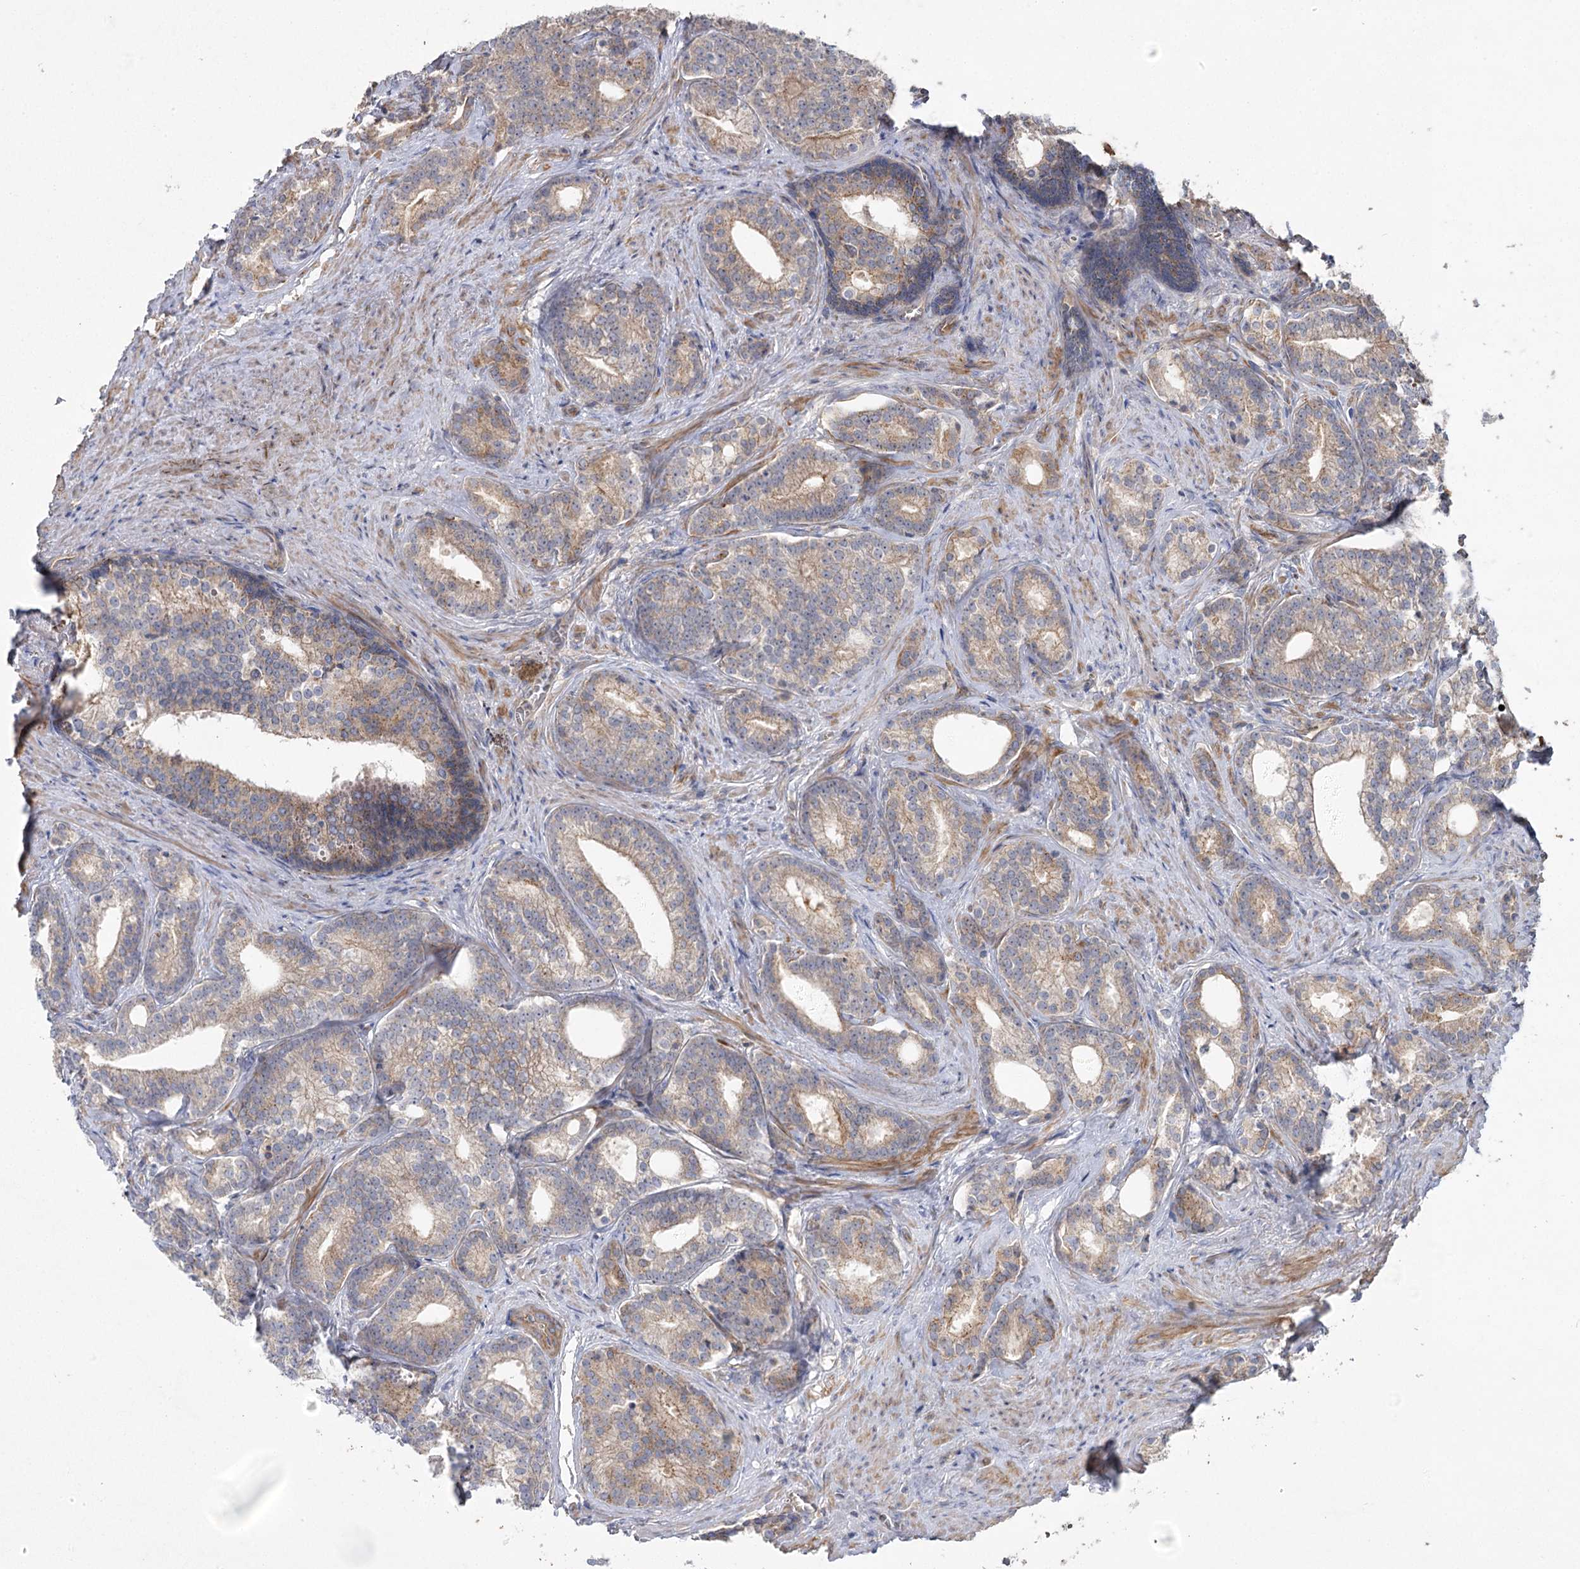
{"staining": {"intensity": "moderate", "quantity": ">75%", "location": "cytoplasmic/membranous"}, "tissue": "prostate cancer", "cell_type": "Tumor cells", "image_type": "cancer", "snomed": [{"axis": "morphology", "description": "Adenocarcinoma, Low grade"}, {"axis": "topography", "description": "Prostate"}], "caption": "Approximately >75% of tumor cells in prostate adenocarcinoma (low-grade) exhibit moderate cytoplasmic/membranous protein expression as visualized by brown immunohistochemical staining.", "gene": "KIAA0825", "patient": {"sex": "male", "age": 71}}